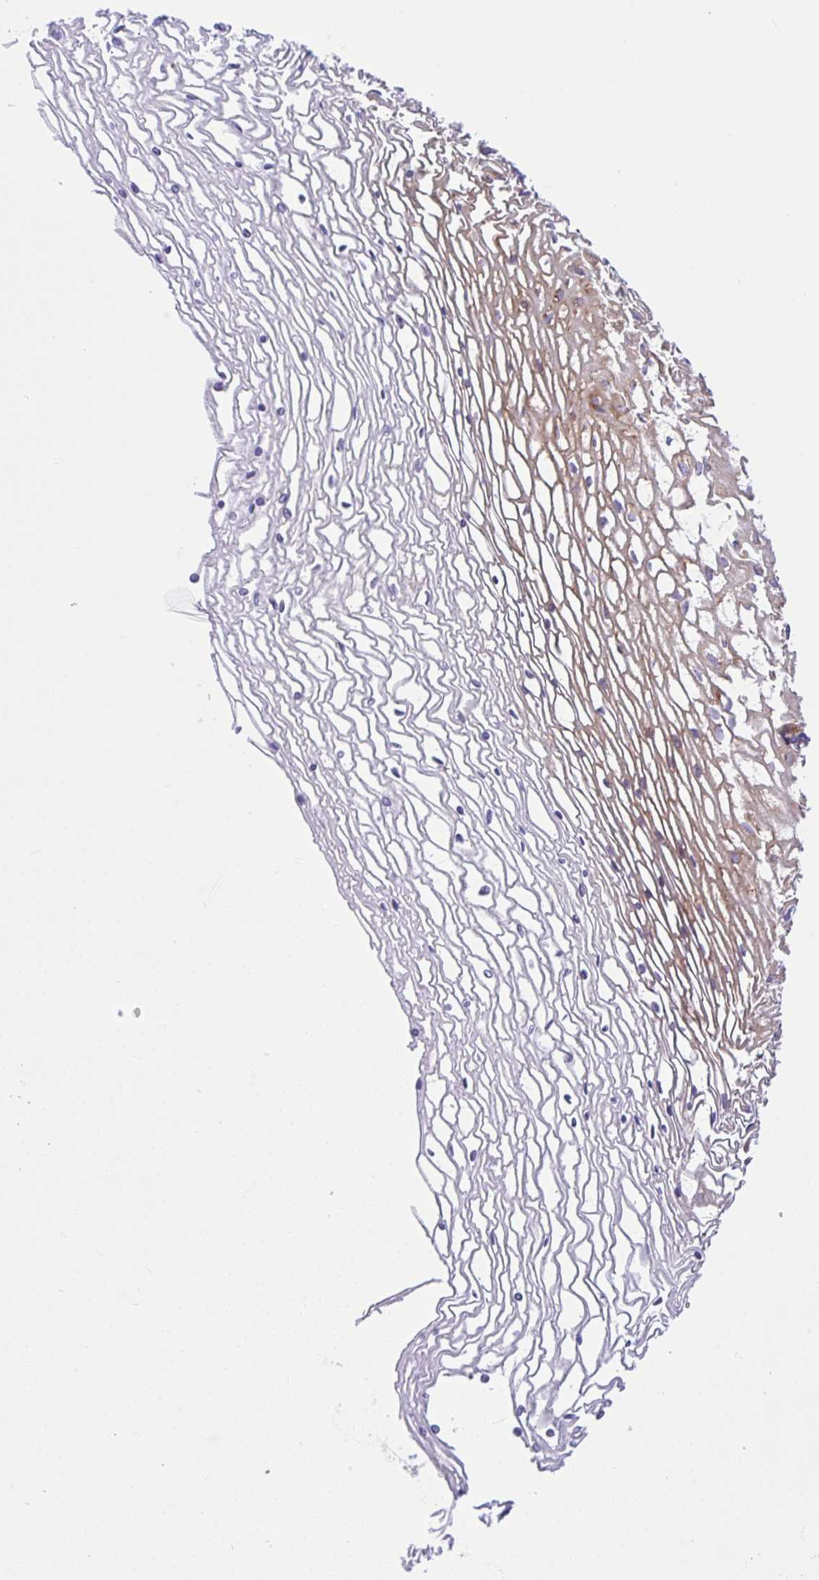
{"staining": {"intensity": "negative", "quantity": "none", "location": "none"}, "tissue": "cervix", "cell_type": "Glandular cells", "image_type": "normal", "snomed": [{"axis": "morphology", "description": "Normal tissue, NOS"}, {"axis": "topography", "description": "Cervix"}], "caption": "IHC image of benign cervix stained for a protein (brown), which exhibits no positivity in glandular cells.", "gene": "GFPT2", "patient": {"sex": "female", "age": 36}}